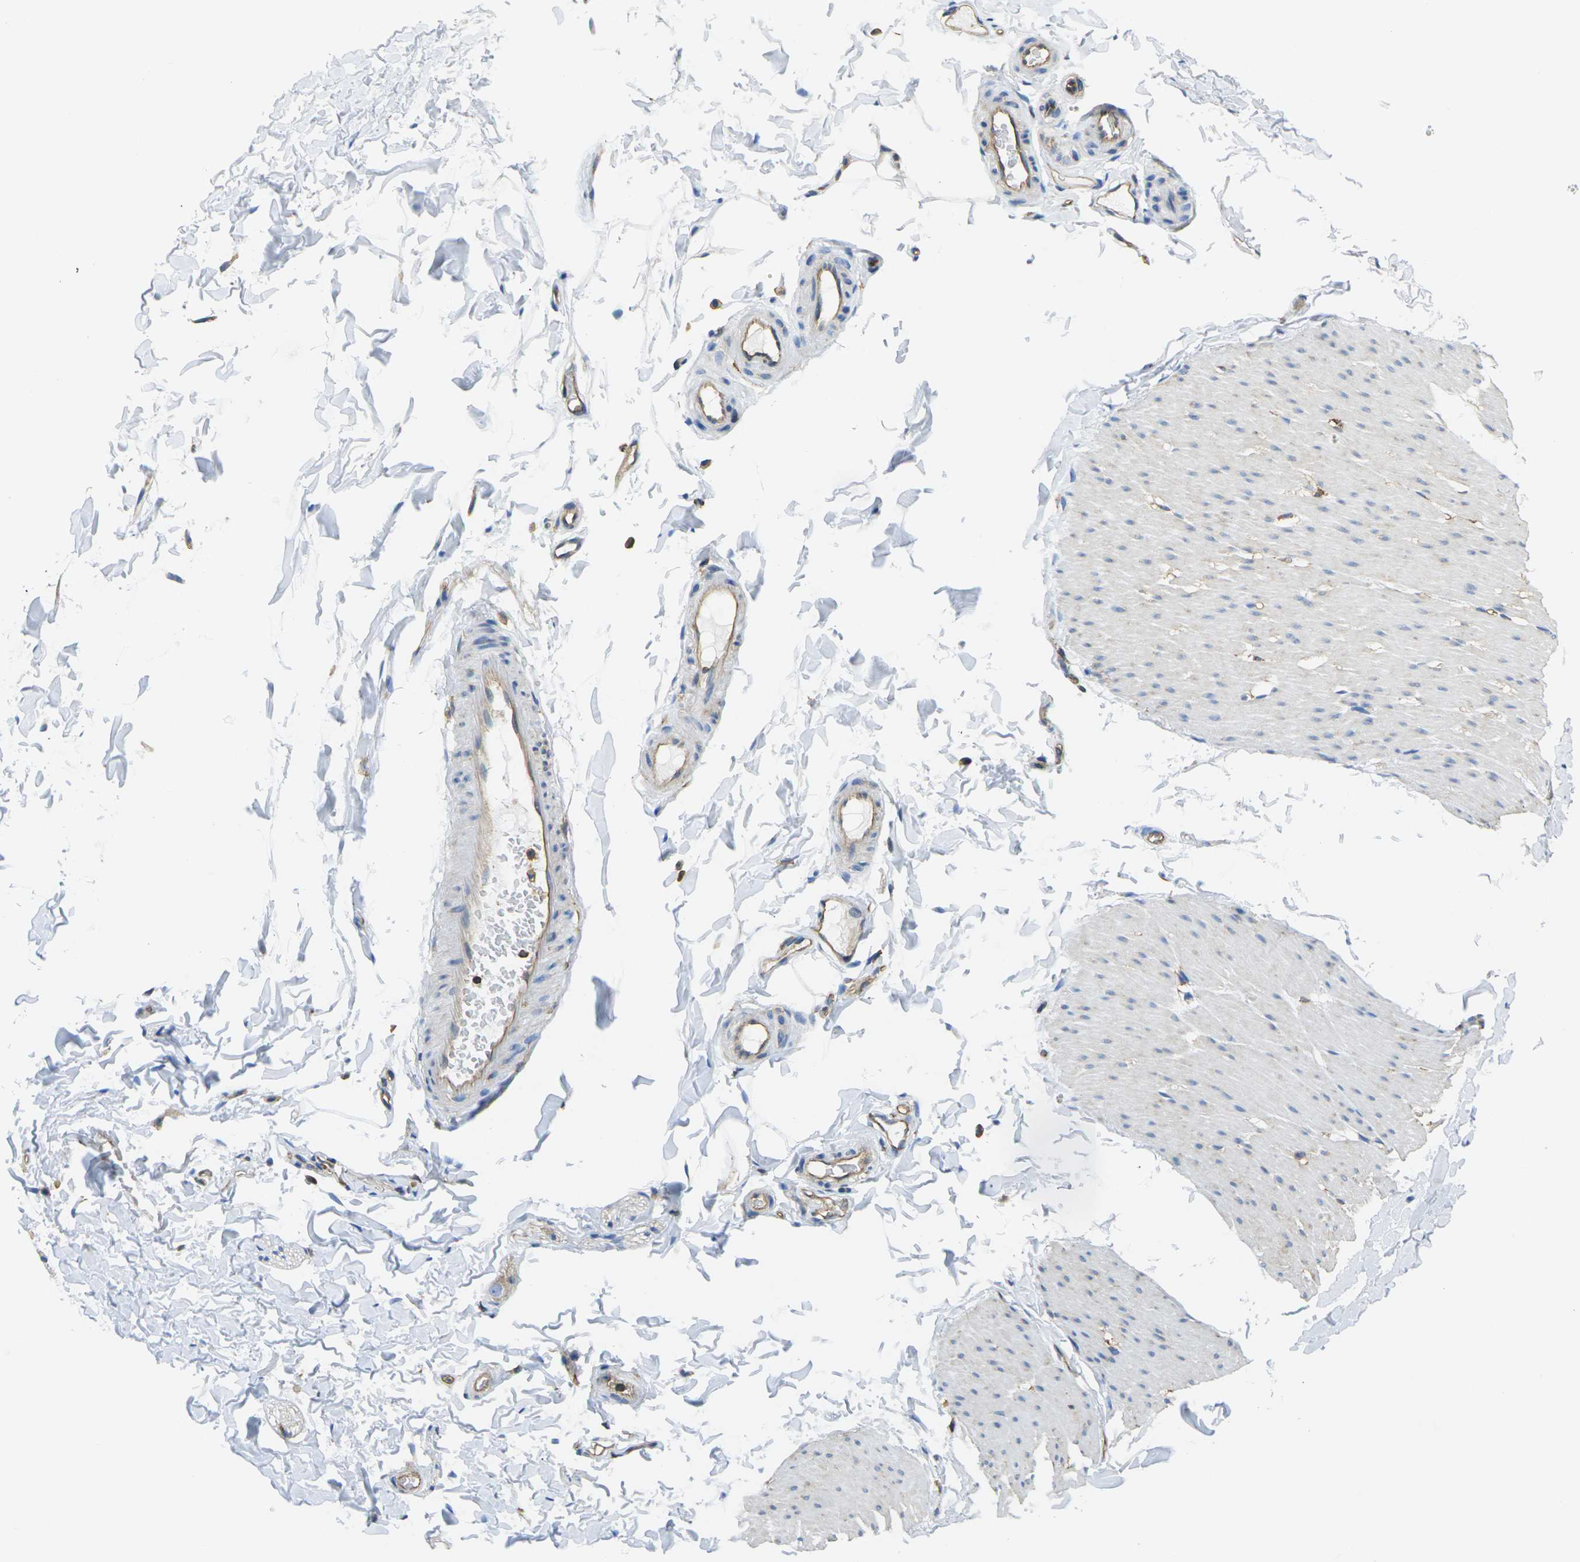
{"staining": {"intensity": "negative", "quantity": "none", "location": "none"}, "tissue": "smooth muscle", "cell_type": "Smooth muscle cells", "image_type": "normal", "snomed": [{"axis": "morphology", "description": "Normal tissue, NOS"}, {"axis": "topography", "description": "Smooth muscle"}, {"axis": "topography", "description": "Colon"}], "caption": "Image shows no protein staining in smooth muscle cells of benign smooth muscle. The staining is performed using DAB (3,3'-diaminobenzidine) brown chromogen with nuclei counter-stained in using hematoxylin.", "gene": "FAM110D", "patient": {"sex": "male", "age": 67}}